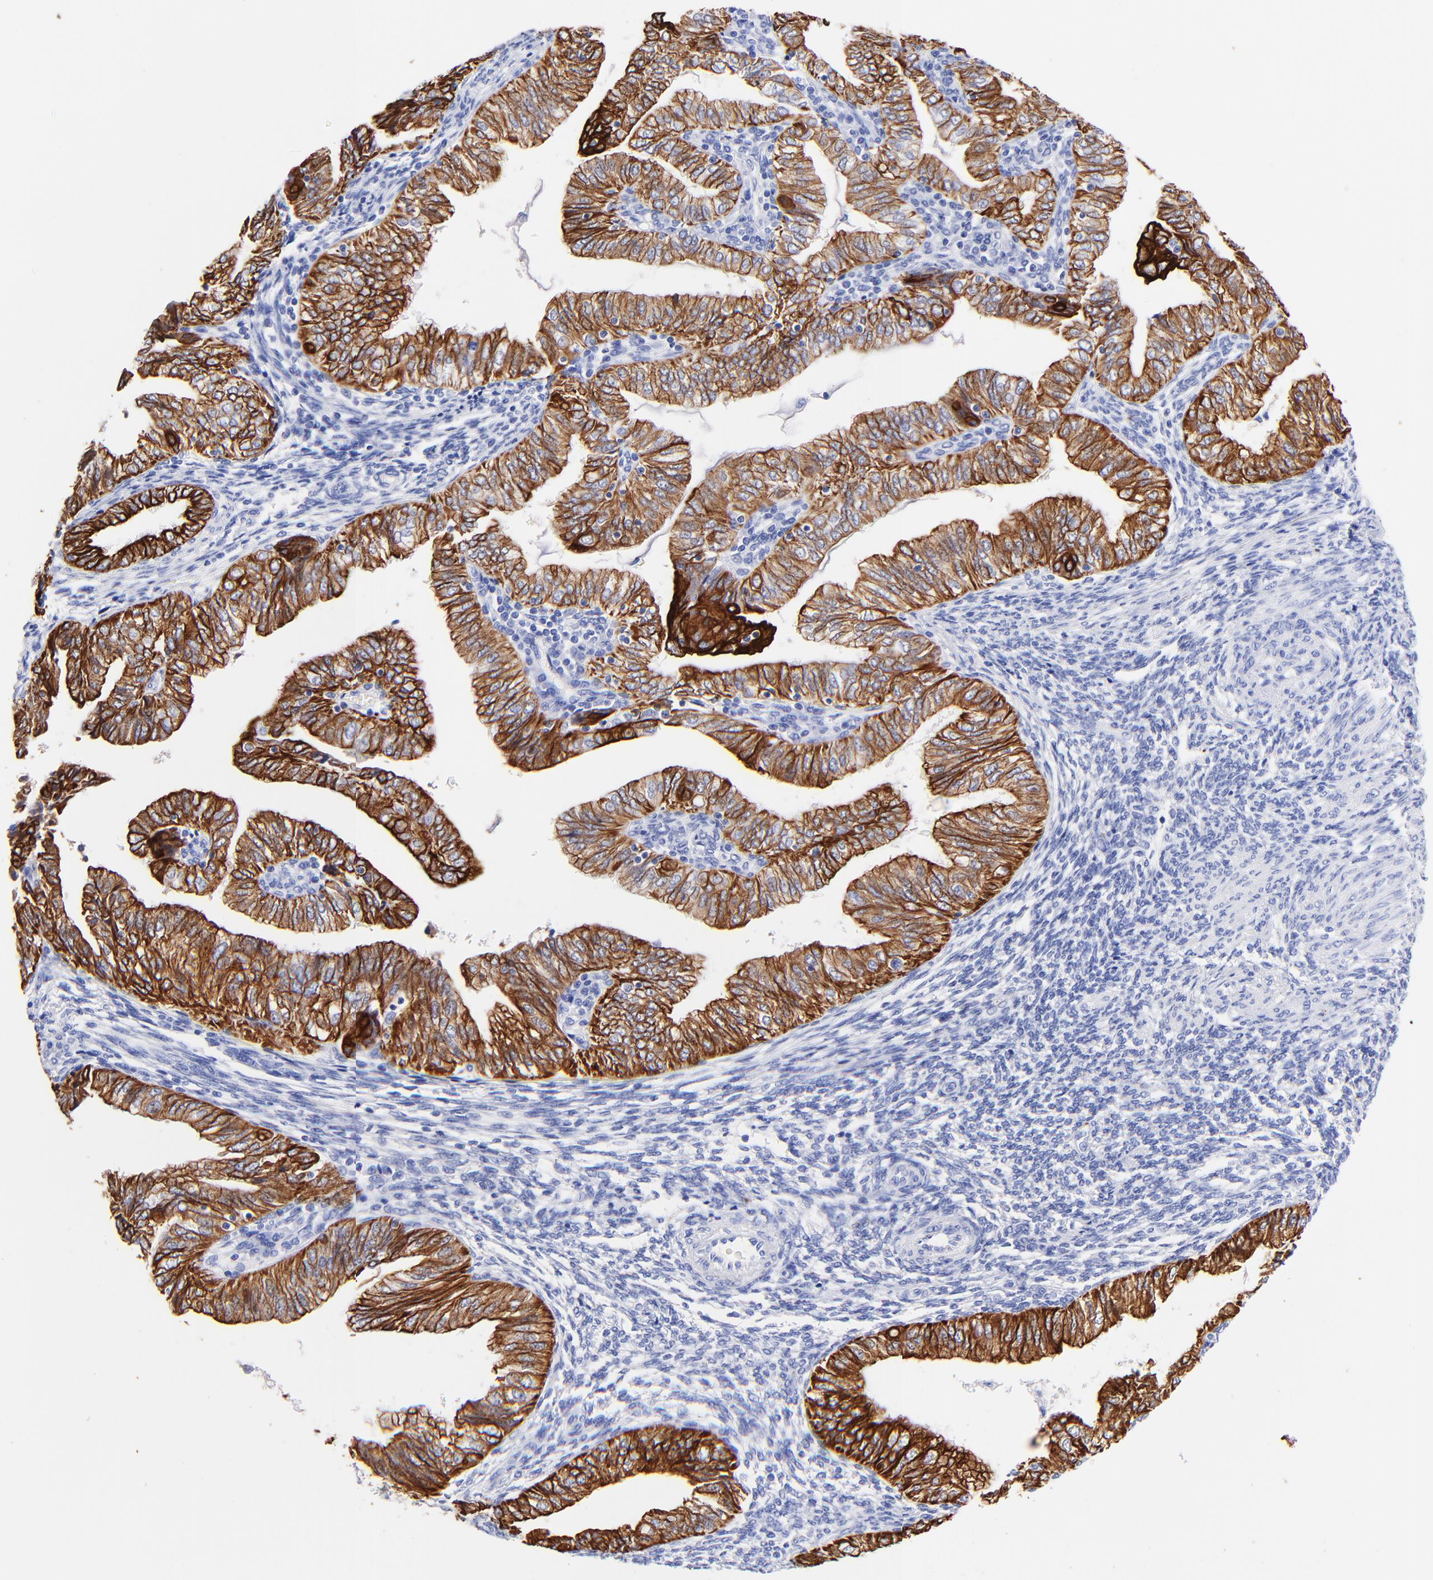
{"staining": {"intensity": "strong", "quantity": ">75%", "location": "cytoplasmic/membranous"}, "tissue": "endometrial cancer", "cell_type": "Tumor cells", "image_type": "cancer", "snomed": [{"axis": "morphology", "description": "Adenocarcinoma, NOS"}, {"axis": "topography", "description": "Endometrium"}], "caption": "Tumor cells show strong cytoplasmic/membranous positivity in approximately >75% of cells in endometrial cancer (adenocarcinoma). The protein of interest is shown in brown color, while the nuclei are stained blue.", "gene": "KRT19", "patient": {"sex": "female", "age": 51}}